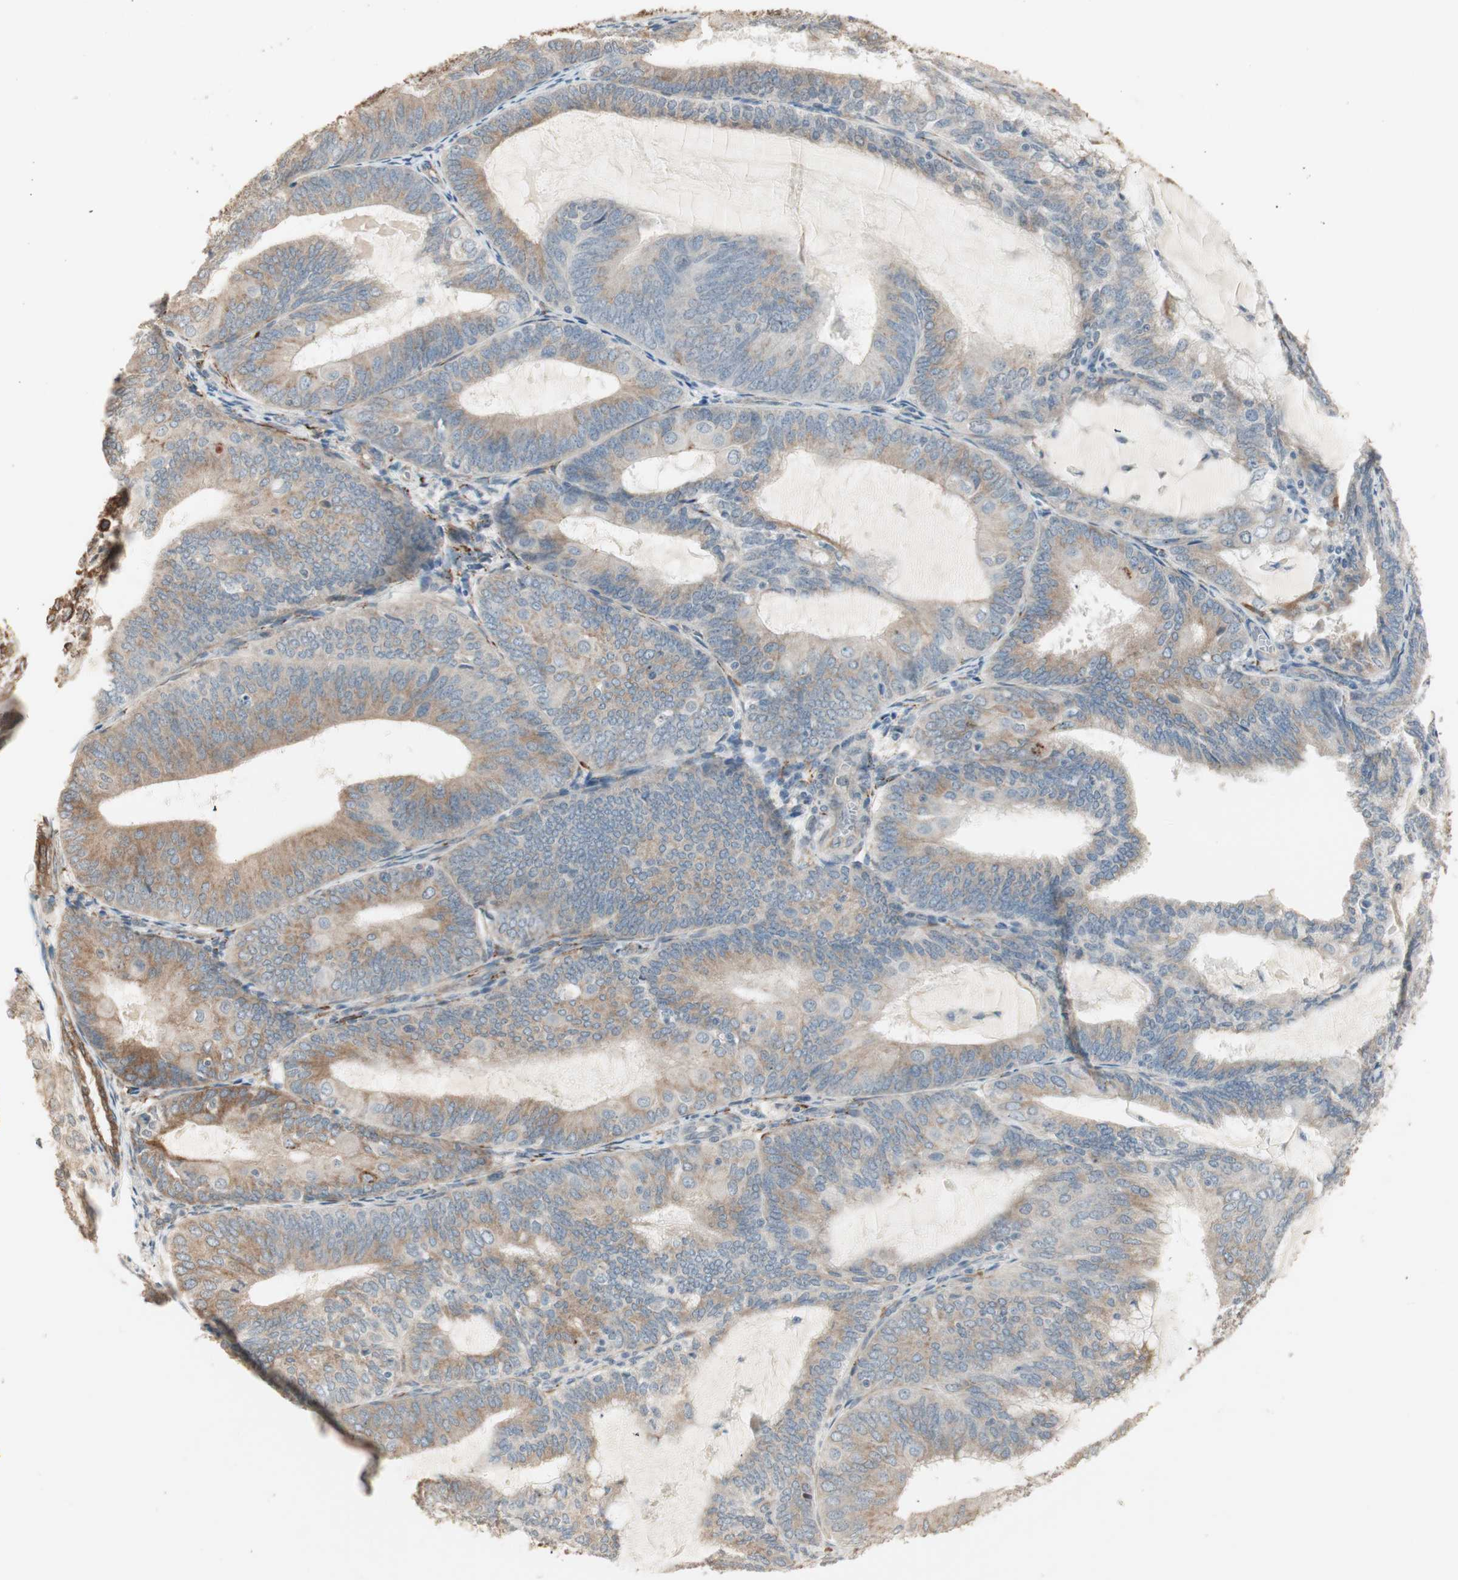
{"staining": {"intensity": "moderate", "quantity": ">75%", "location": "cytoplasmic/membranous"}, "tissue": "endometrial cancer", "cell_type": "Tumor cells", "image_type": "cancer", "snomed": [{"axis": "morphology", "description": "Adenocarcinoma, NOS"}, {"axis": "topography", "description": "Endometrium"}], "caption": "Endometrial adenocarcinoma tissue shows moderate cytoplasmic/membranous staining in approximately >75% of tumor cells (Brightfield microscopy of DAB IHC at high magnification).", "gene": "TASOR", "patient": {"sex": "female", "age": 81}}